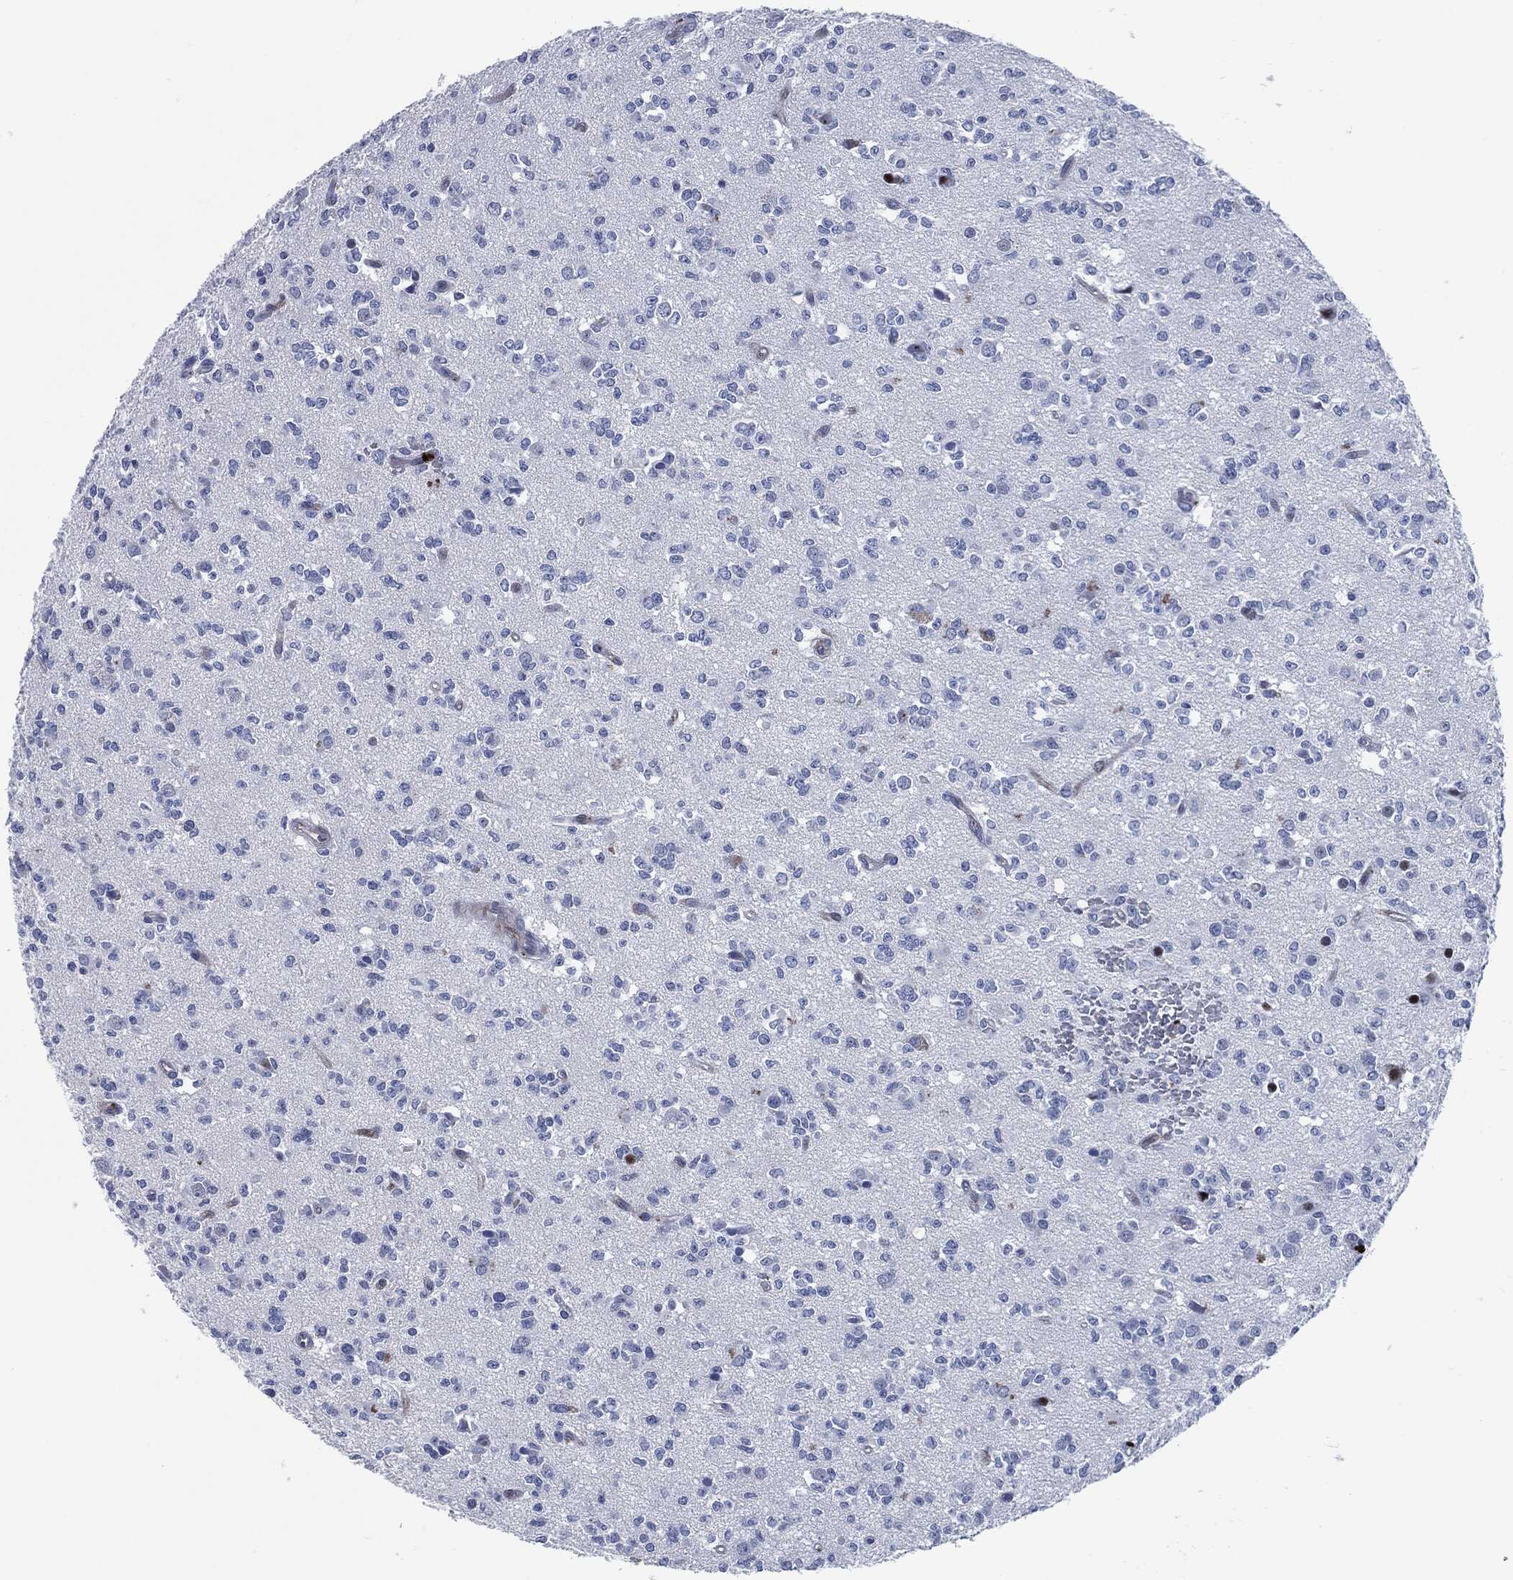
{"staining": {"intensity": "negative", "quantity": "none", "location": "none"}, "tissue": "glioma", "cell_type": "Tumor cells", "image_type": "cancer", "snomed": [{"axis": "morphology", "description": "Glioma, malignant, Low grade"}, {"axis": "topography", "description": "Brain"}], "caption": "Micrograph shows no significant protein expression in tumor cells of glioma.", "gene": "MPO", "patient": {"sex": "female", "age": 45}}